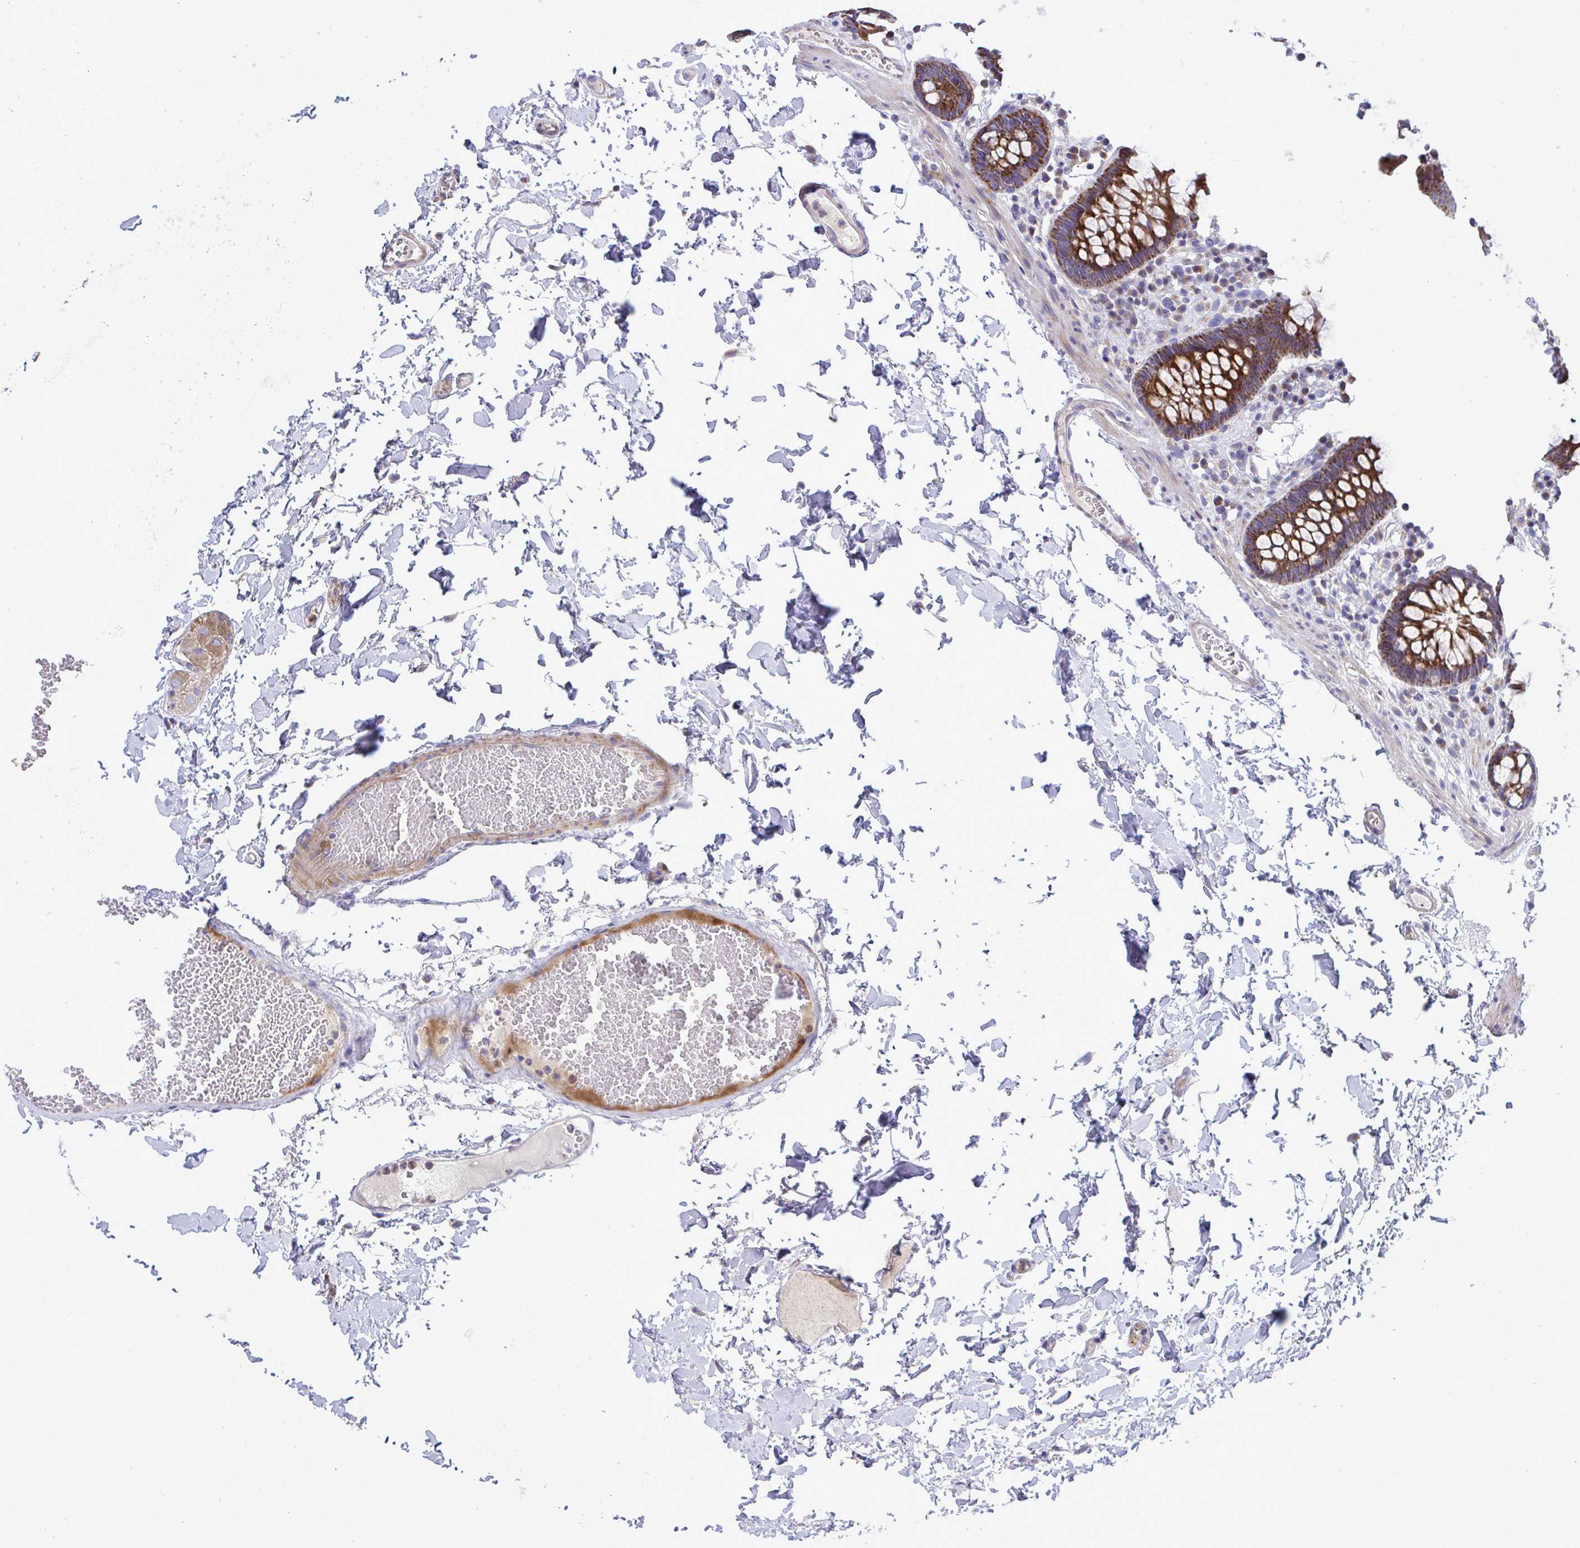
{"staining": {"intensity": "negative", "quantity": "none", "location": "none"}, "tissue": "colon", "cell_type": "Endothelial cells", "image_type": "normal", "snomed": [{"axis": "morphology", "description": "Normal tissue, NOS"}, {"axis": "topography", "description": "Colon"}, {"axis": "topography", "description": "Peripheral nerve tissue"}], "caption": "This is an immunohistochemistry (IHC) image of normal human colon. There is no positivity in endothelial cells.", "gene": "MRPS16", "patient": {"sex": "male", "age": 84}}